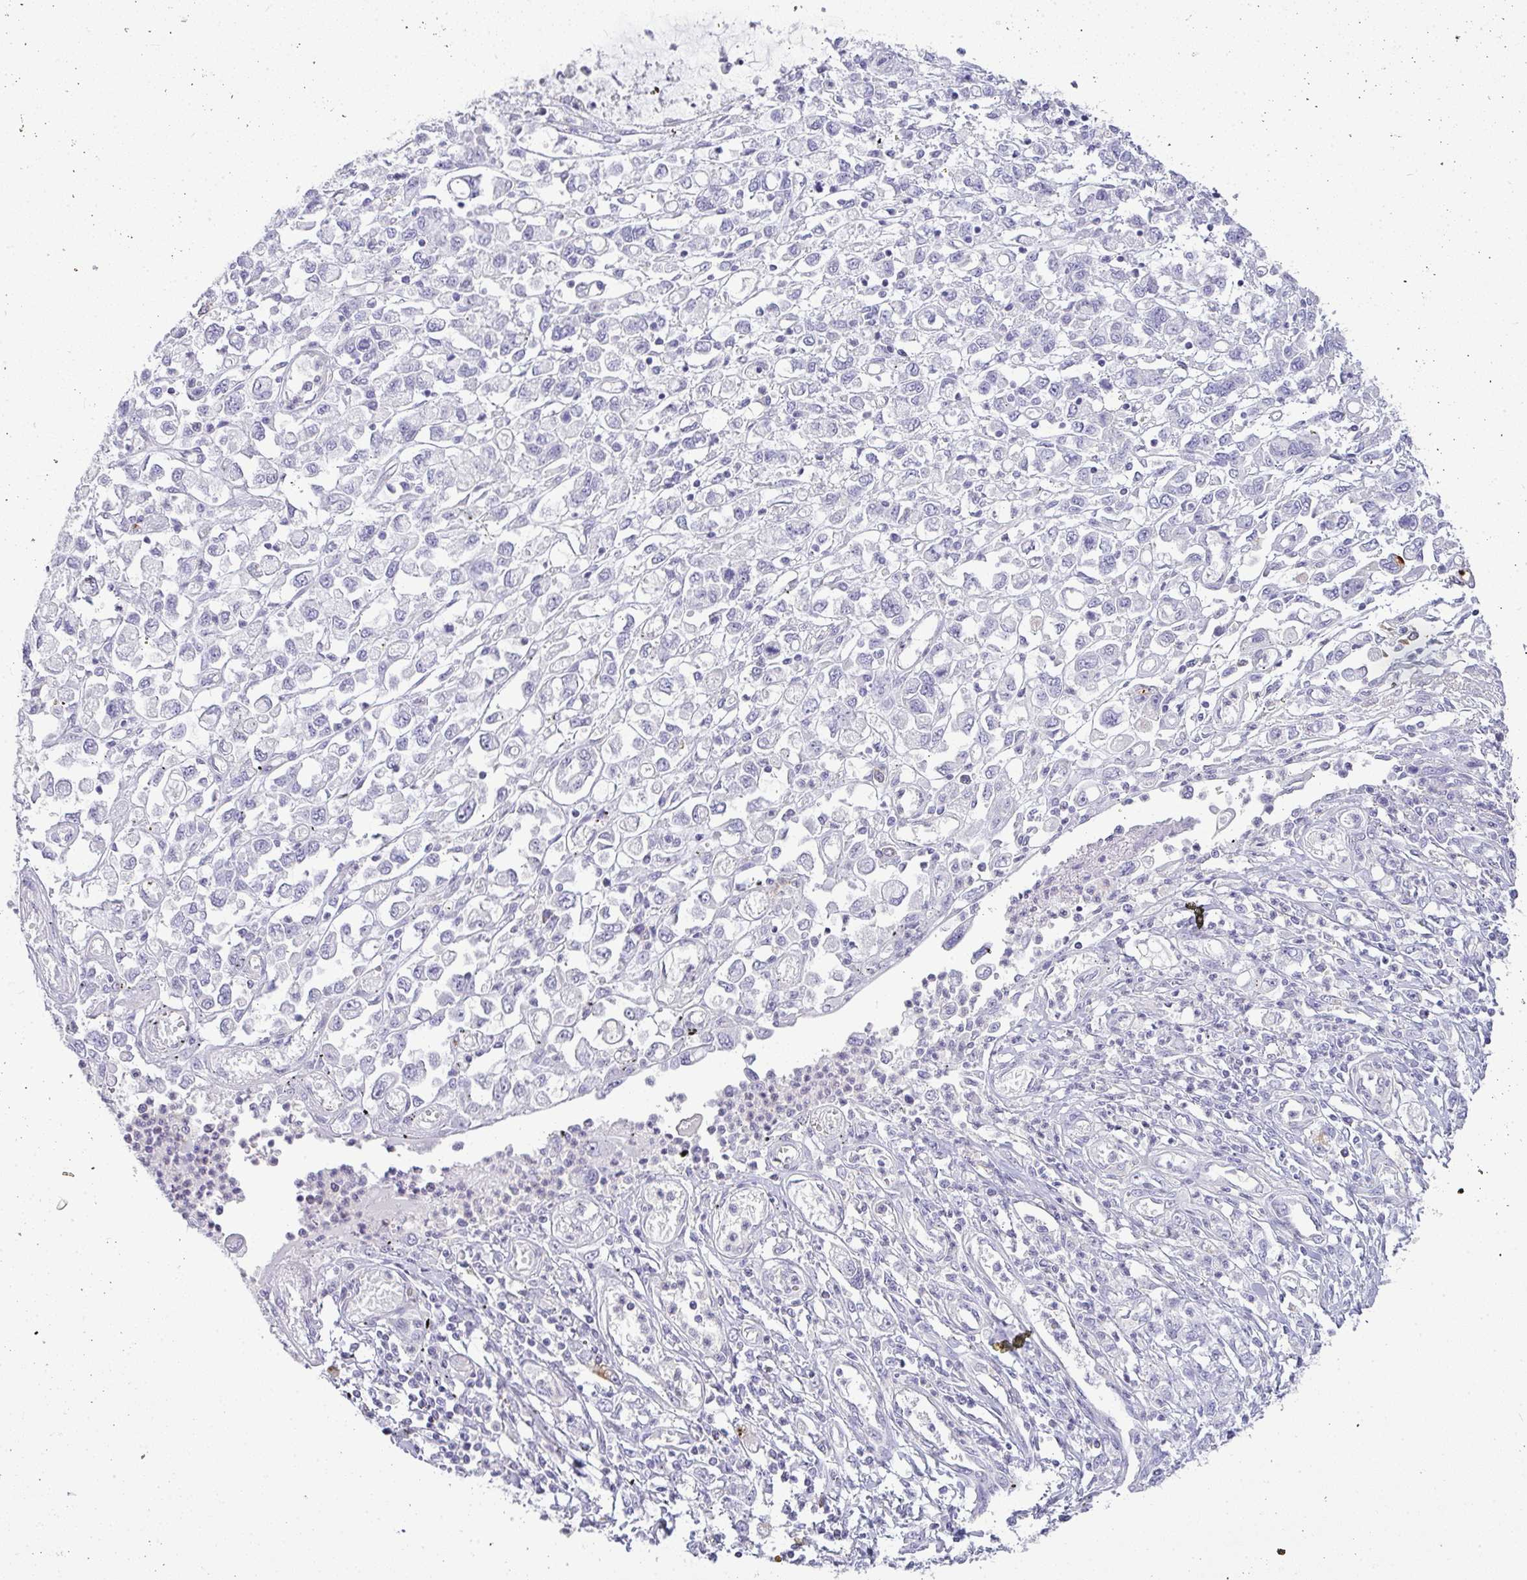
{"staining": {"intensity": "negative", "quantity": "none", "location": "none"}, "tissue": "stomach cancer", "cell_type": "Tumor cells", "image_type": "cancer", "snomed": [{"axis": "morphology", "description": "Adenocarcinoma, NOS"}, {"axis": "topography", "description": "Stomach"}], "caption": "IHC of stomach cancer (adenocarcinoma) reveals no expression in tumor cells.", "gene": "LIPE", "patient": {"sex": "female", "age": 76}}